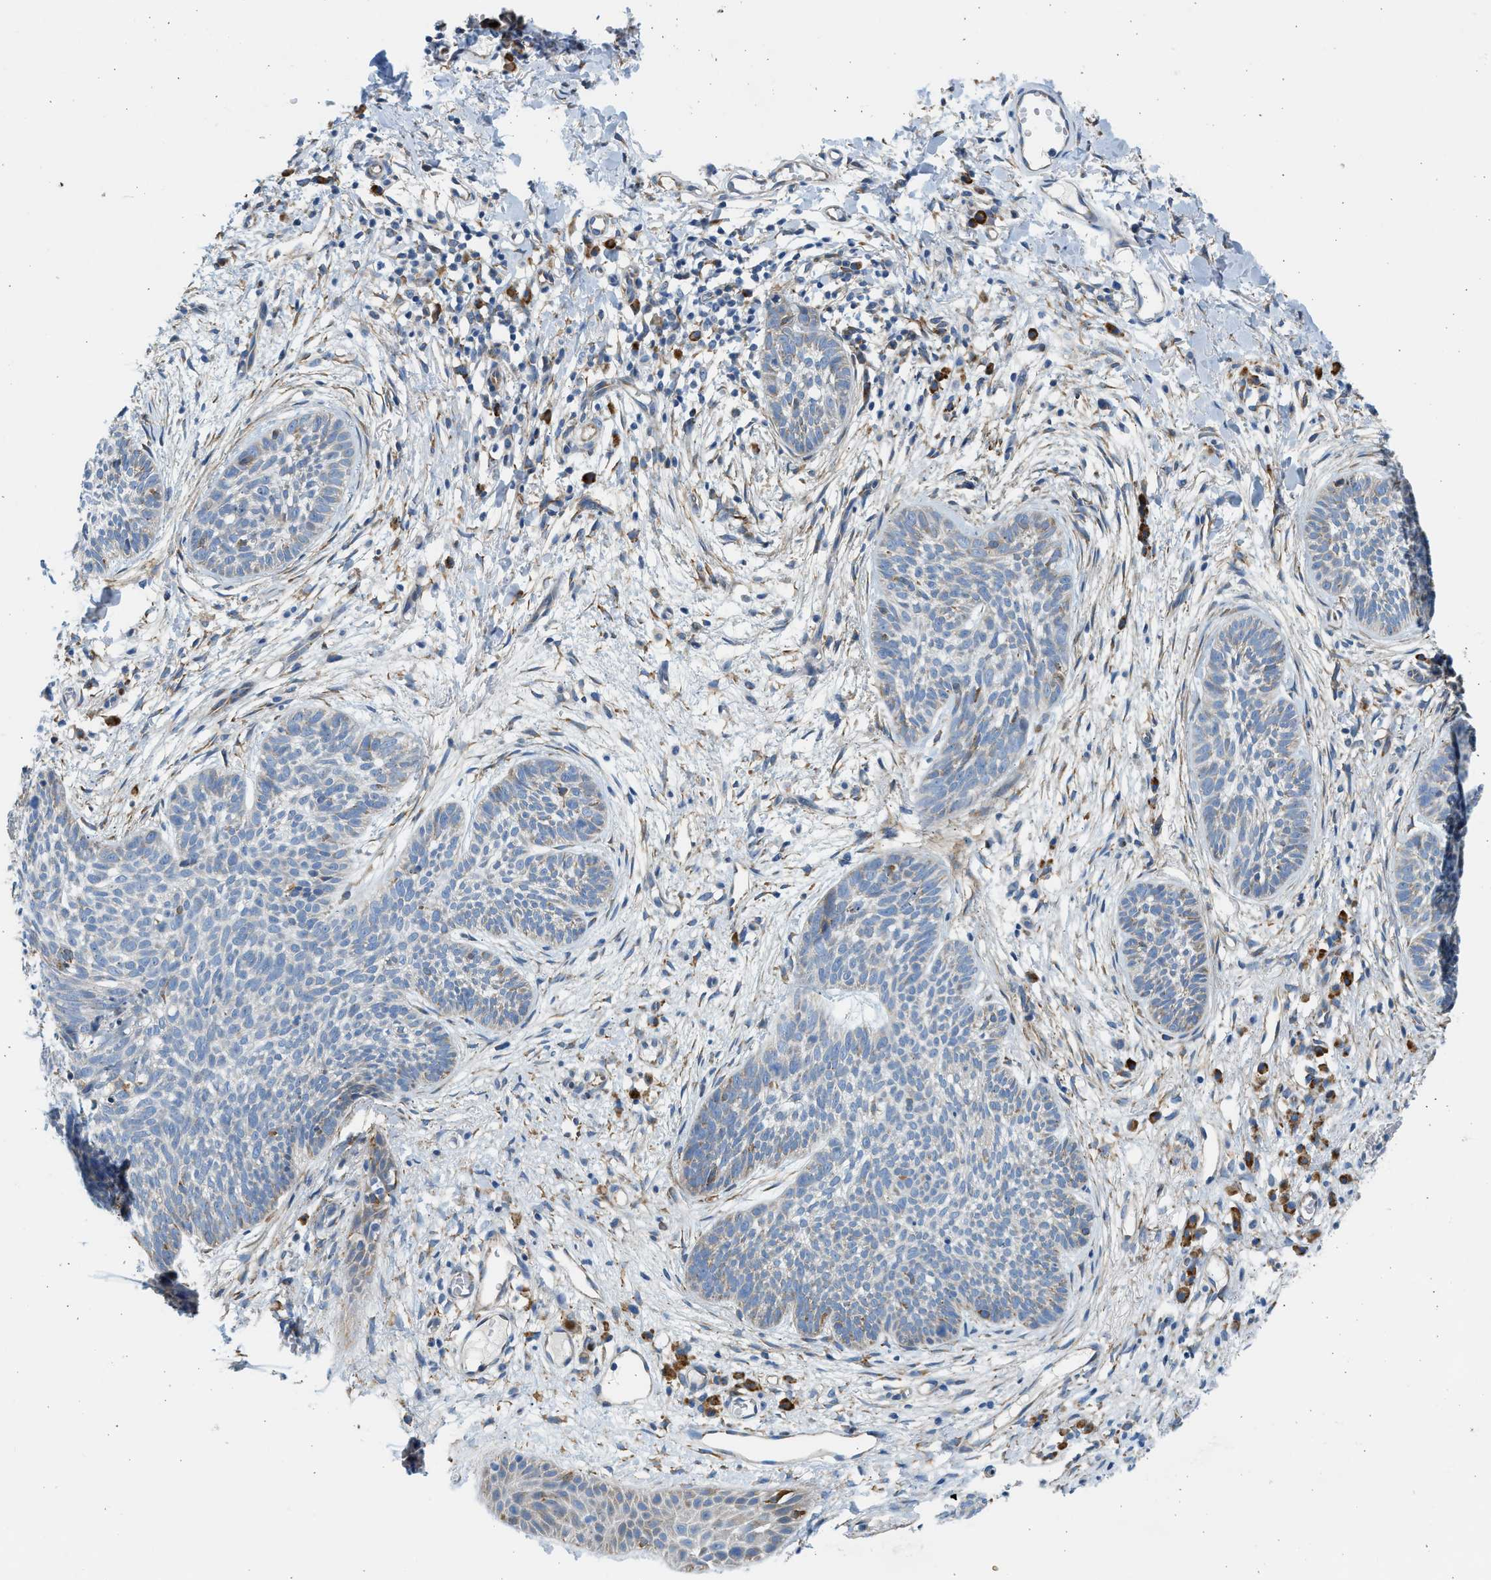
{"staining": {"intensity": "negative", "quantity": "none", "location": "none"}, "tissue": "skin cancer", "cell_type": "Tumor cells", "image_type": "cancer", "snomed": [{"axis": "morphology", "description": "Basal cell carcinoma"}, {"axis": "topography", "description": "Skin"}], "caption": "Tumor cells show no significant protein staining in skin cancer. The staining was performed using DAB (3,3'-diaminobenzidine) to visualize the protein expression in brown, while the nuclei were stained in blue with hematoxylin (Magnification: 20x).", "gene": "CNTN6", "patient": {"sex": "female", "age": 59}}